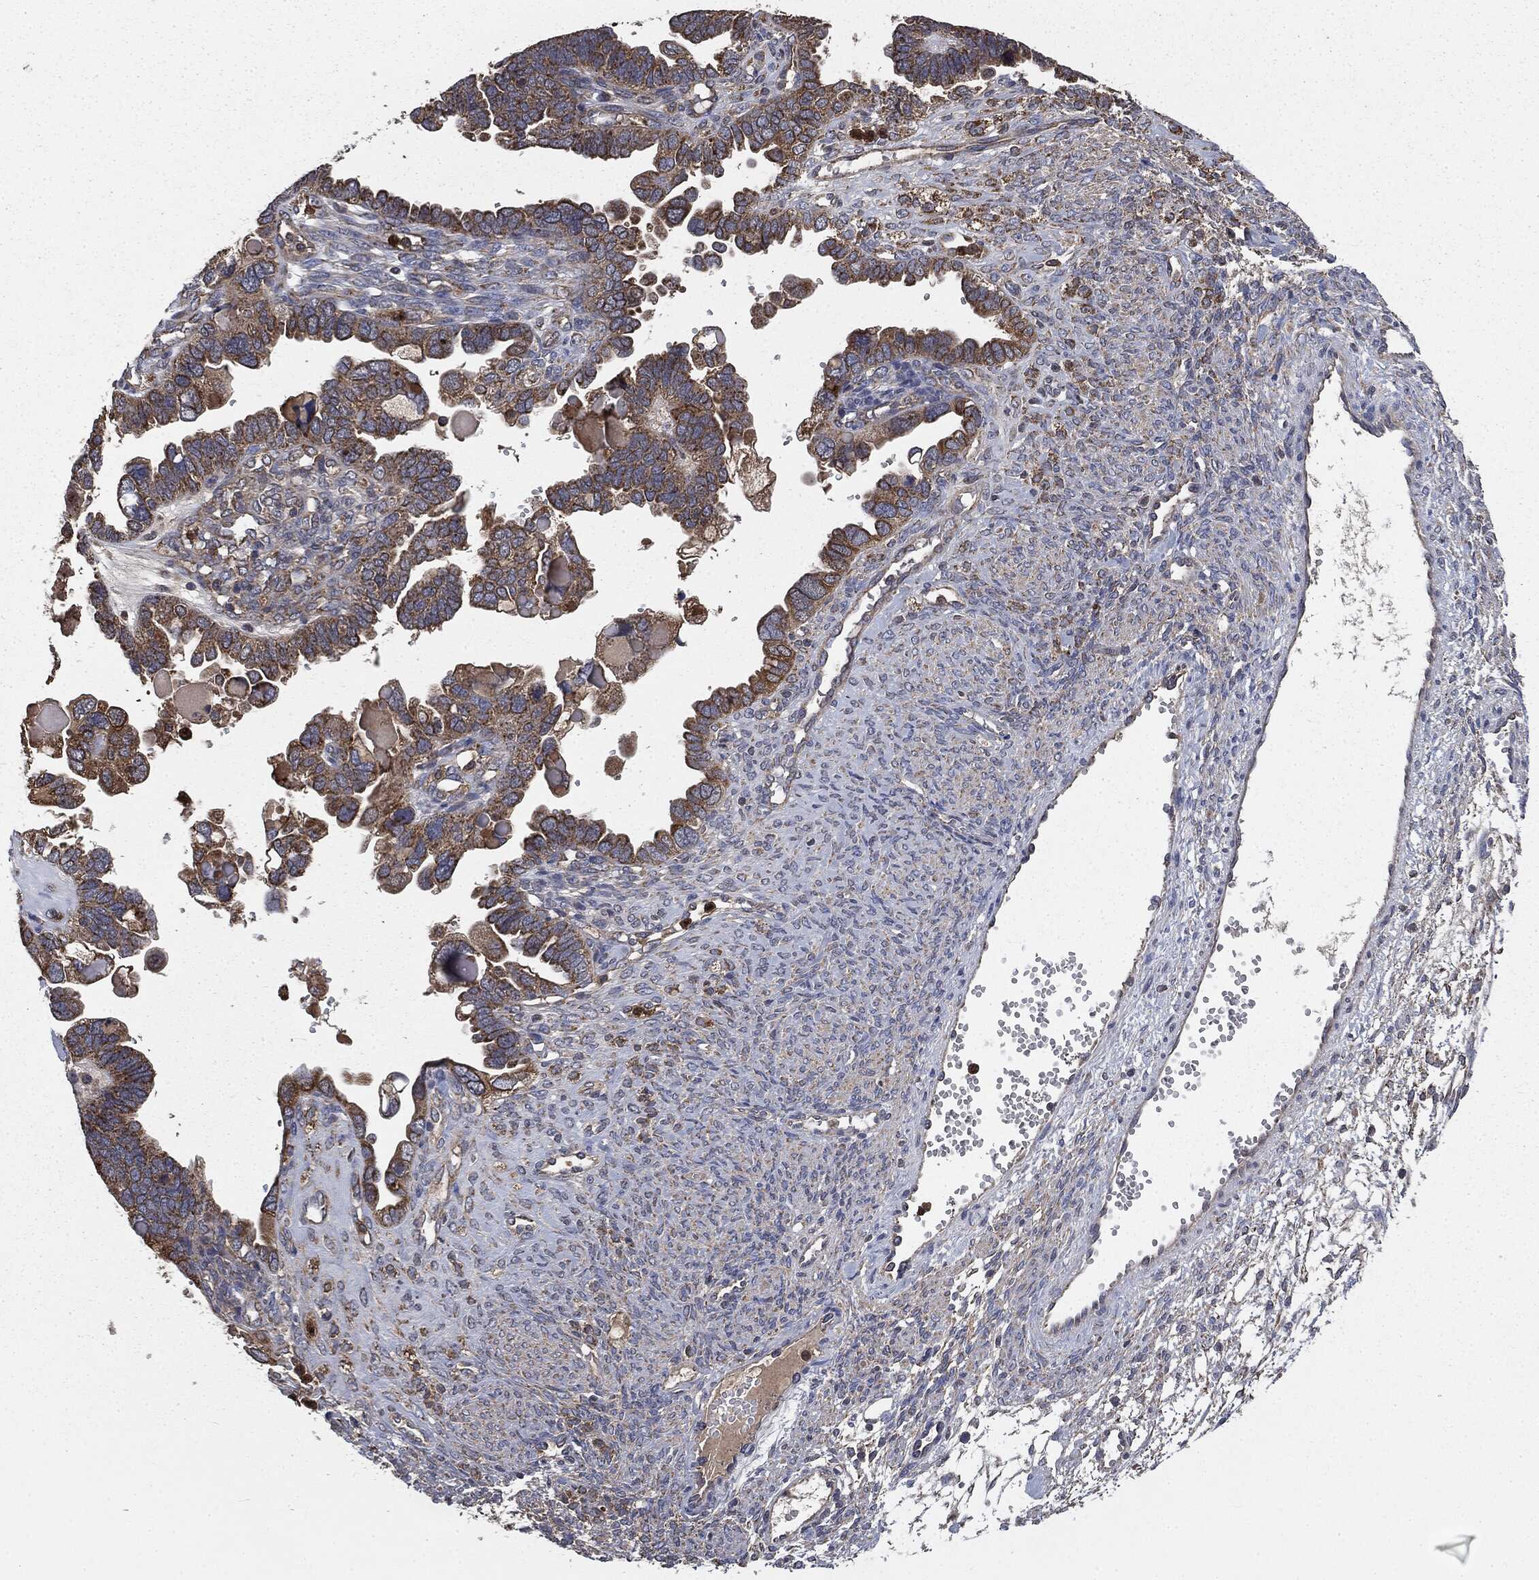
{"staining": {"intensity": "moderate", "quantity": ">75%", "location": "cytoplasmic/membranous"}, "tissue": "ovarian cancer", "cell_type": "Tumor cells", "image_type": "cancer", "snomed": [{"axis": "morphology", "description": "Cystadenocarcinoma, serous, NOS"}, {"axis": "topography", "description": "Ovary"}], "caption": "Ovarian cancer (serous cystadenocarcinoma) was stained to show a protein in brown. There is medium levels of moderate cytoplasmic/membranous staining in approximately >75% of tumor cells.", "gene": "MAPK6", "patient": {"sex": "female", "age": 51}}